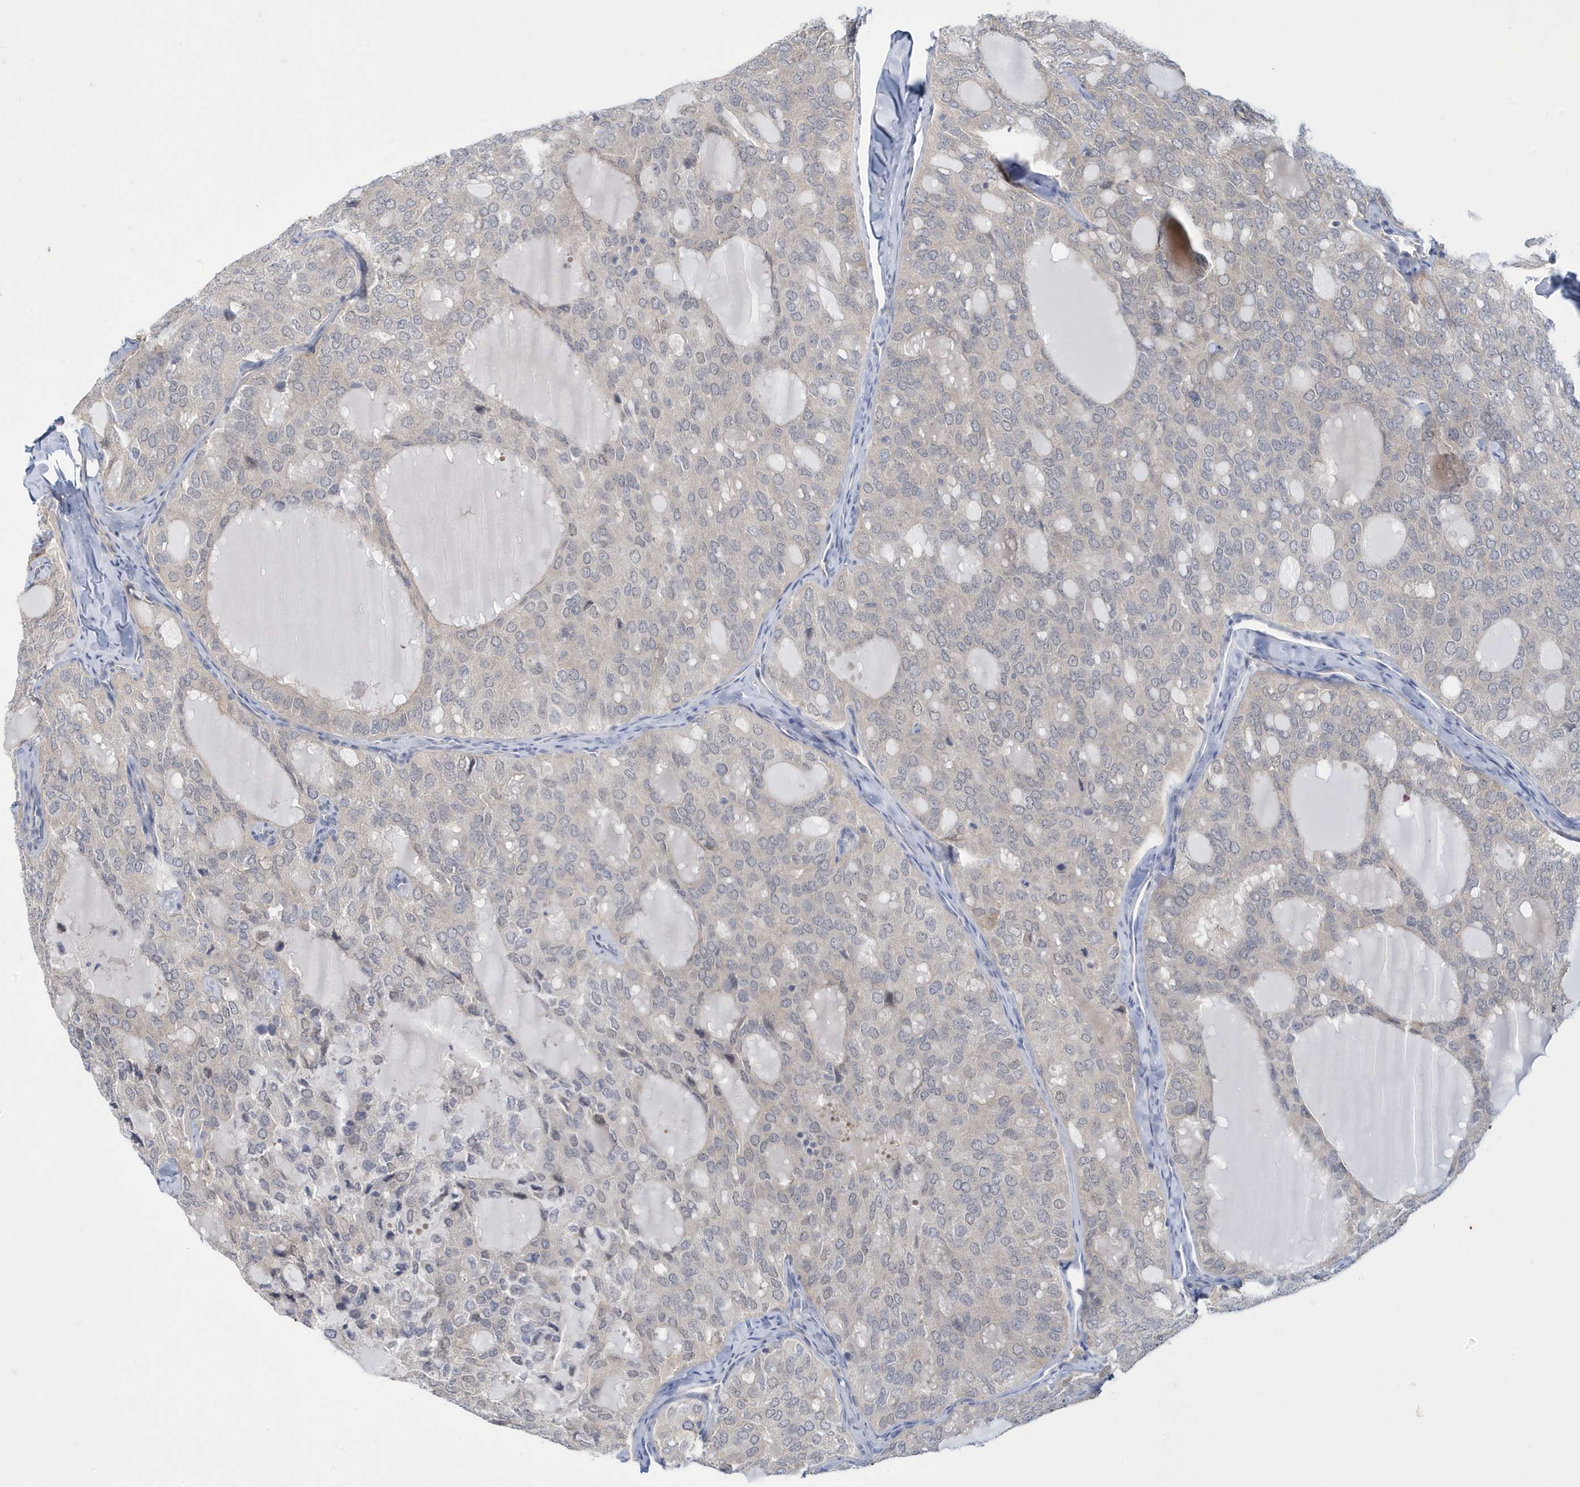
{"staining": {"intensity": "weak", "quantity": "<25%", "location": "cytoplasmic/membranous"}, "tissue": "thyroid cancer", "cell_type": "Tumor cells", "image_type": "cancer", "snomed": [{"axis": "morphology", "description": "Follicular adenoma carcinoma, NOS"}, {"axis": "topography", "description": "Thyroid gland"}], "caption": "Micrograph shows no protein positivity in tumor cells of thyroid cancer (follicular adenoma carcinoma) tissue.", "gene": "ZNF654", "patient": {"sex": "male", "age": 75}}